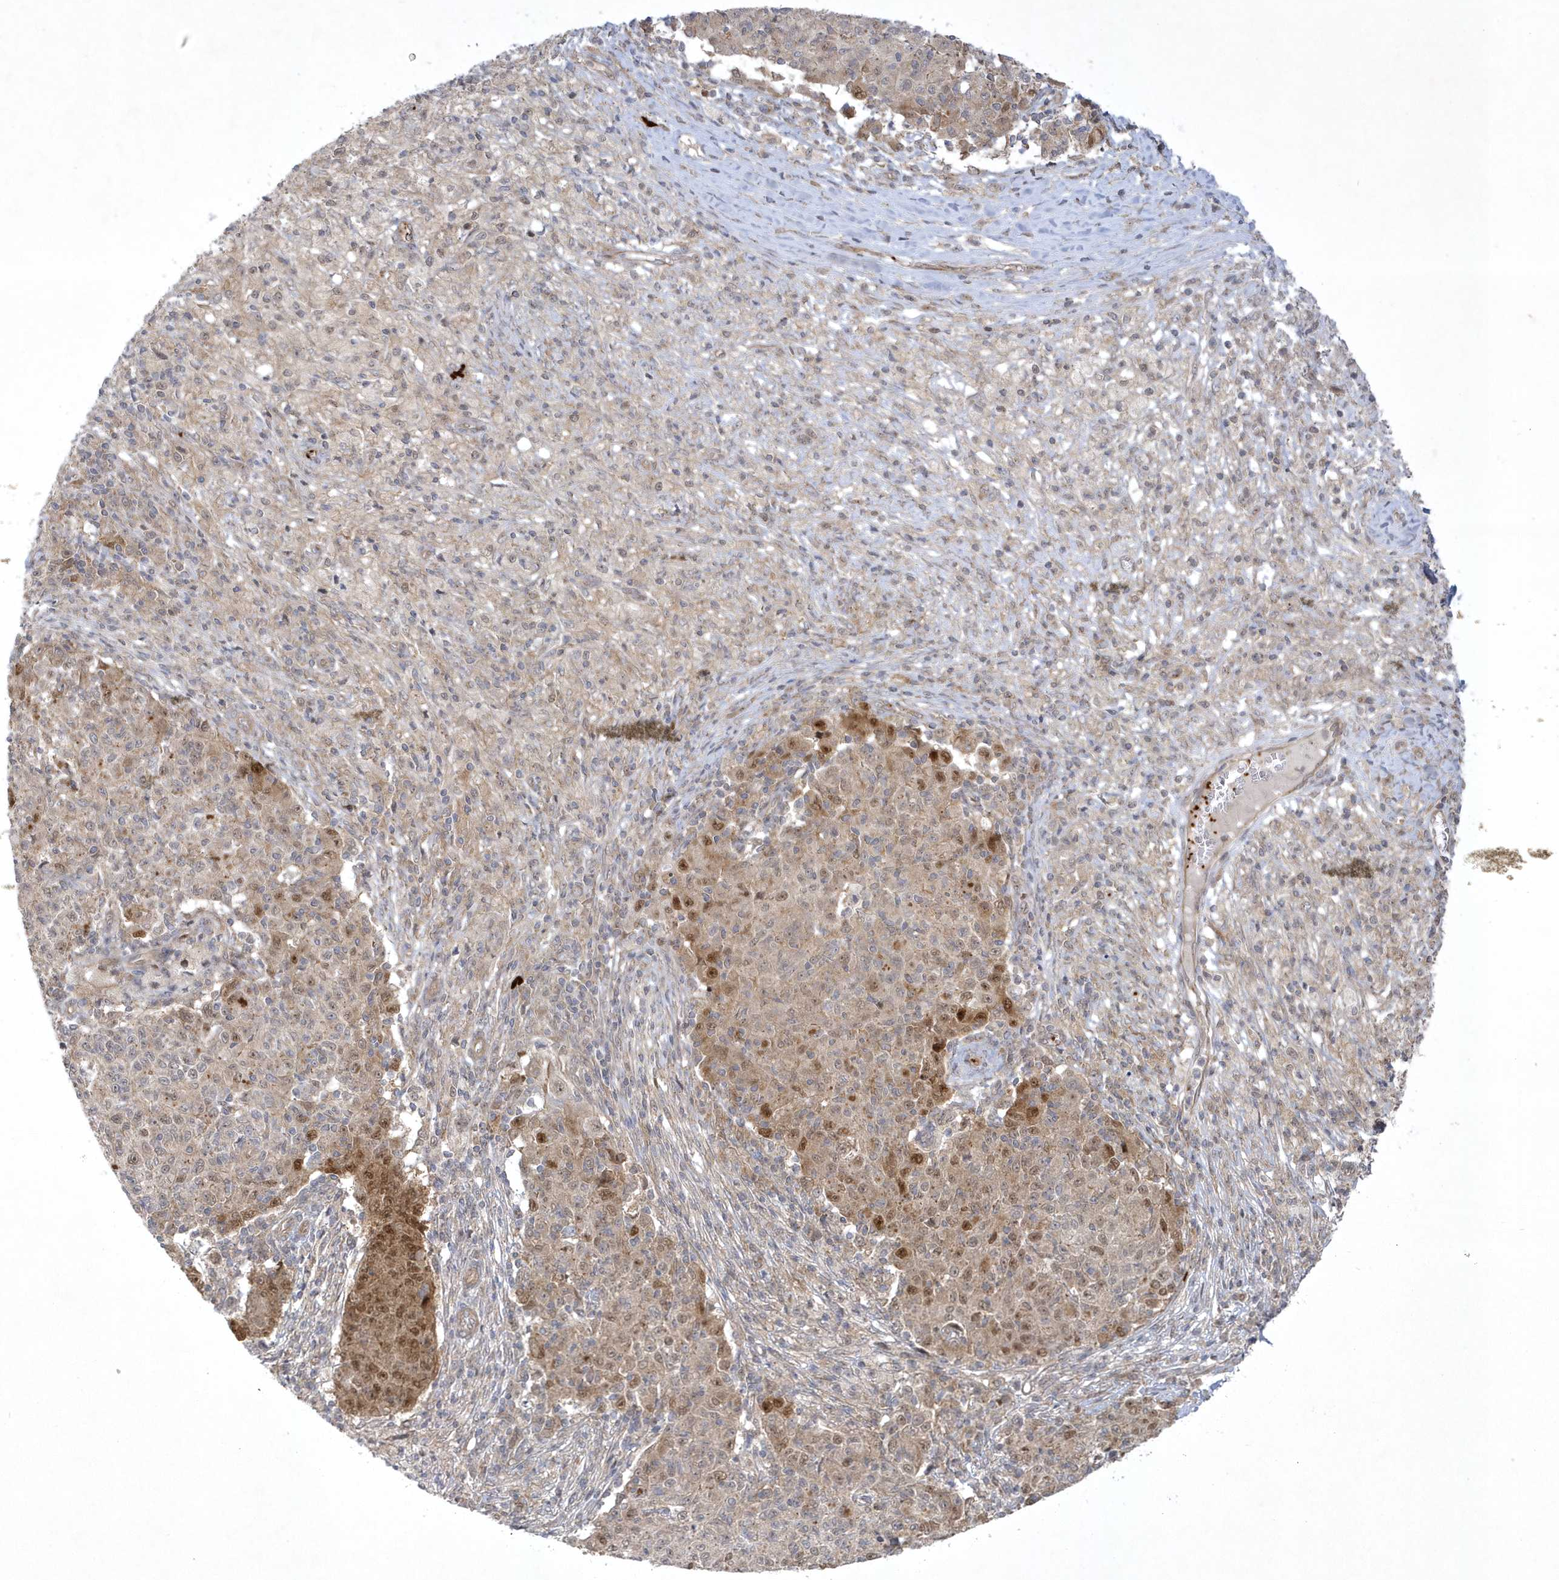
{"staining": {"intensity": "moderate", "quantity": "<25%", "location": "cytoplasmic/membranous,nuclear"}, "tissue": "ovarian cancer", "cell_type": "Tumor cells", "image_type": "cancer", "snomed": [{"axis": "morphology", "description": "Carcinoma, endometroid"}, {"axis": "topography", "description": "Ovary"}], "caption": "This image exhibits immunohistochemistry (IHC) staining of human ovarian cancer (endometroid carcinoma), with low moderate cytoplasmic/membranous and nuclear staining in about <25% of tumor cells.", "gene": "NAF1", "patient": {"sex": "female", "age": 42}}